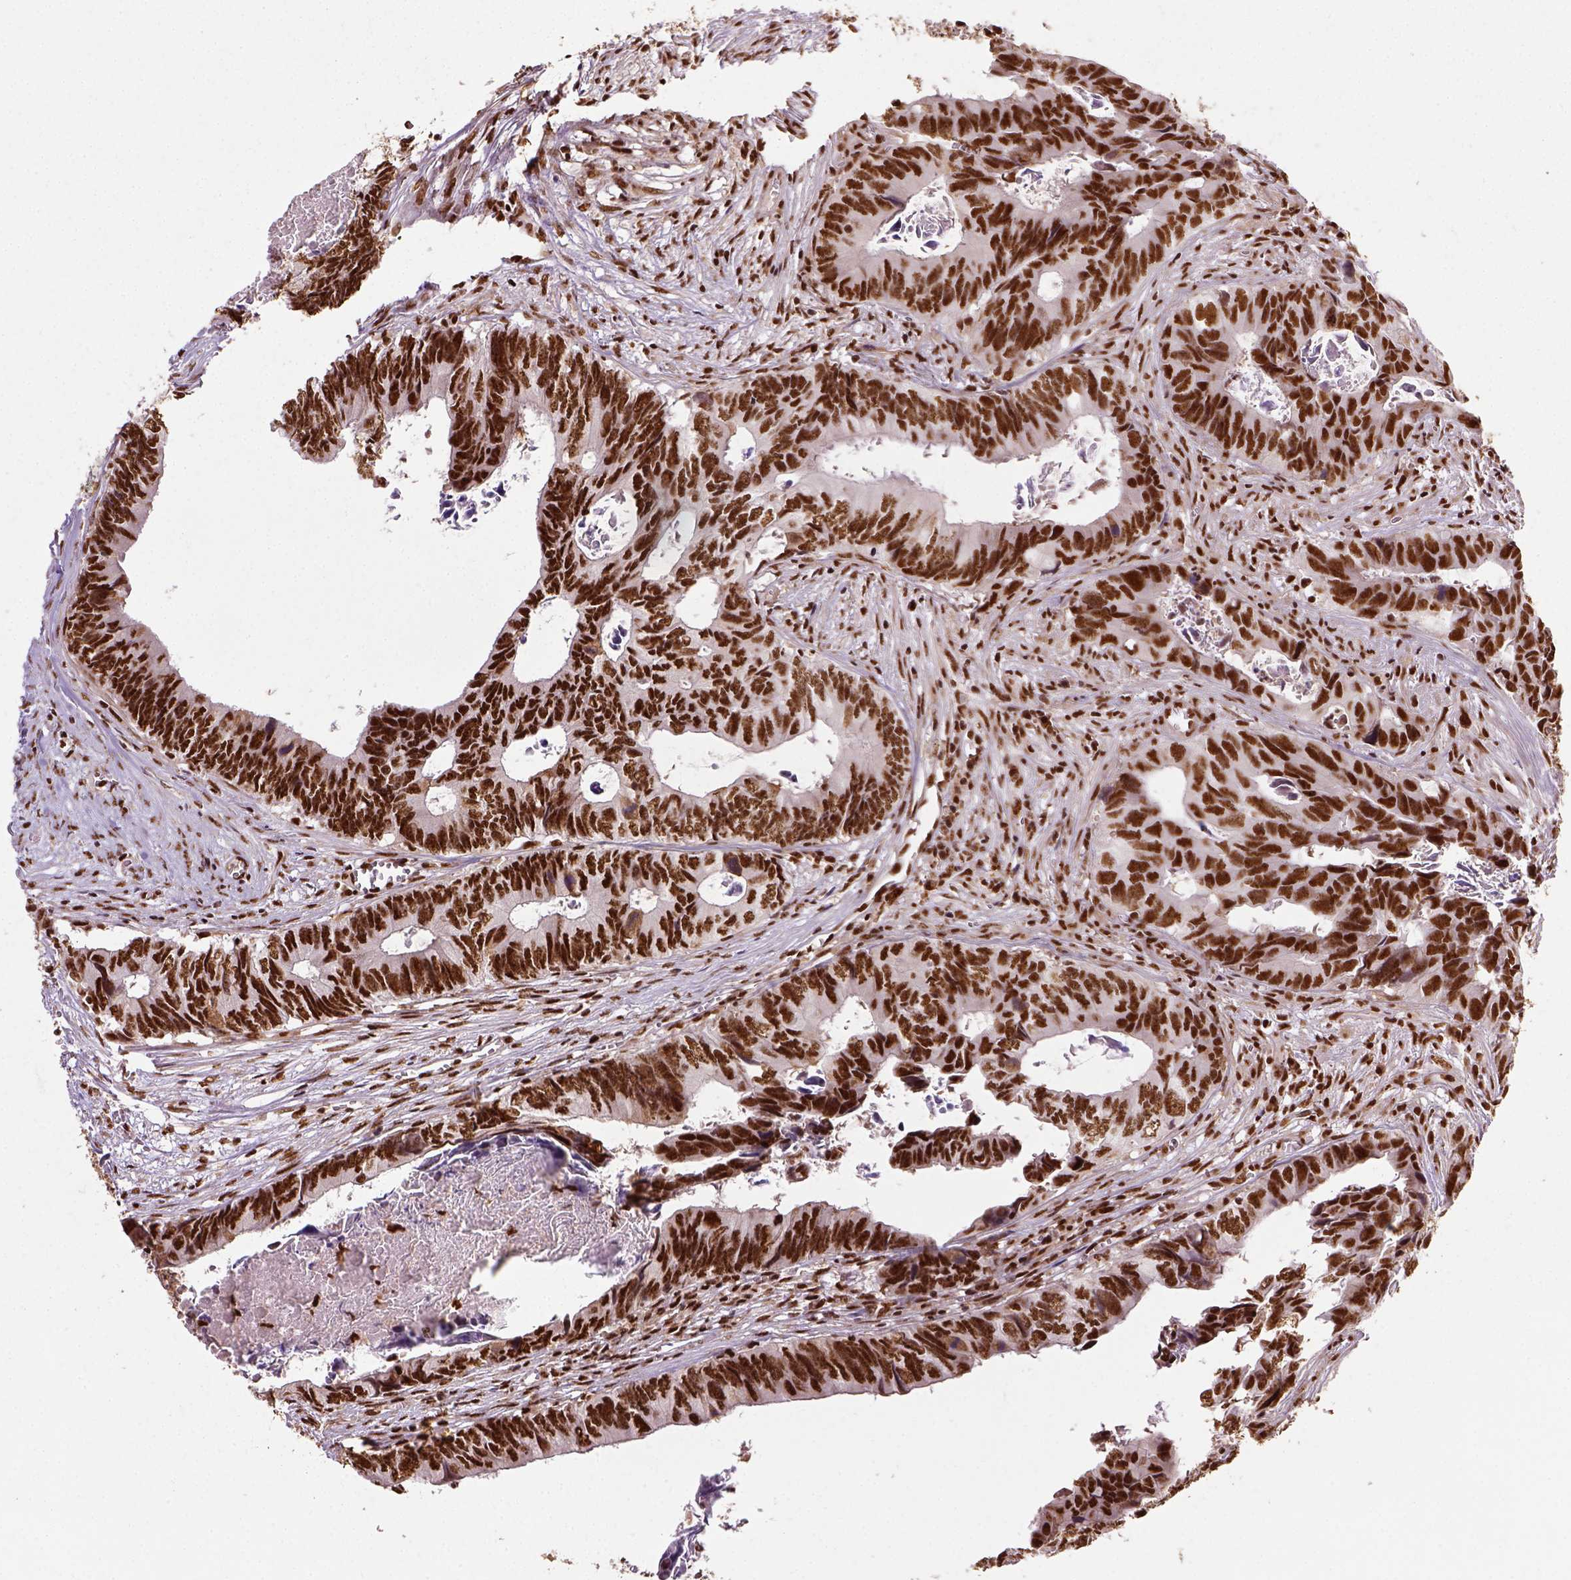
{"staining": {"intensity": "strong", "quantity": ">75%", "location": "nuclear"}, "tissue": "colorectal cancer", "cell_type": "Tumor cells", "image_type": "cancer", "snomed": [{"axis": "morphology", "description": "Adenocarcinoma, NOS"}, {"axis": "topography", "description": "Colon"}], "caption": "Approximately >75% of tumor cells in human colorectal adenocarcinoma show strong nuclear protein positivity as visualized by brown immunohistochemical staining.", "gene": "CCAR1", "patient": {"sex": "female", "age": 82}}